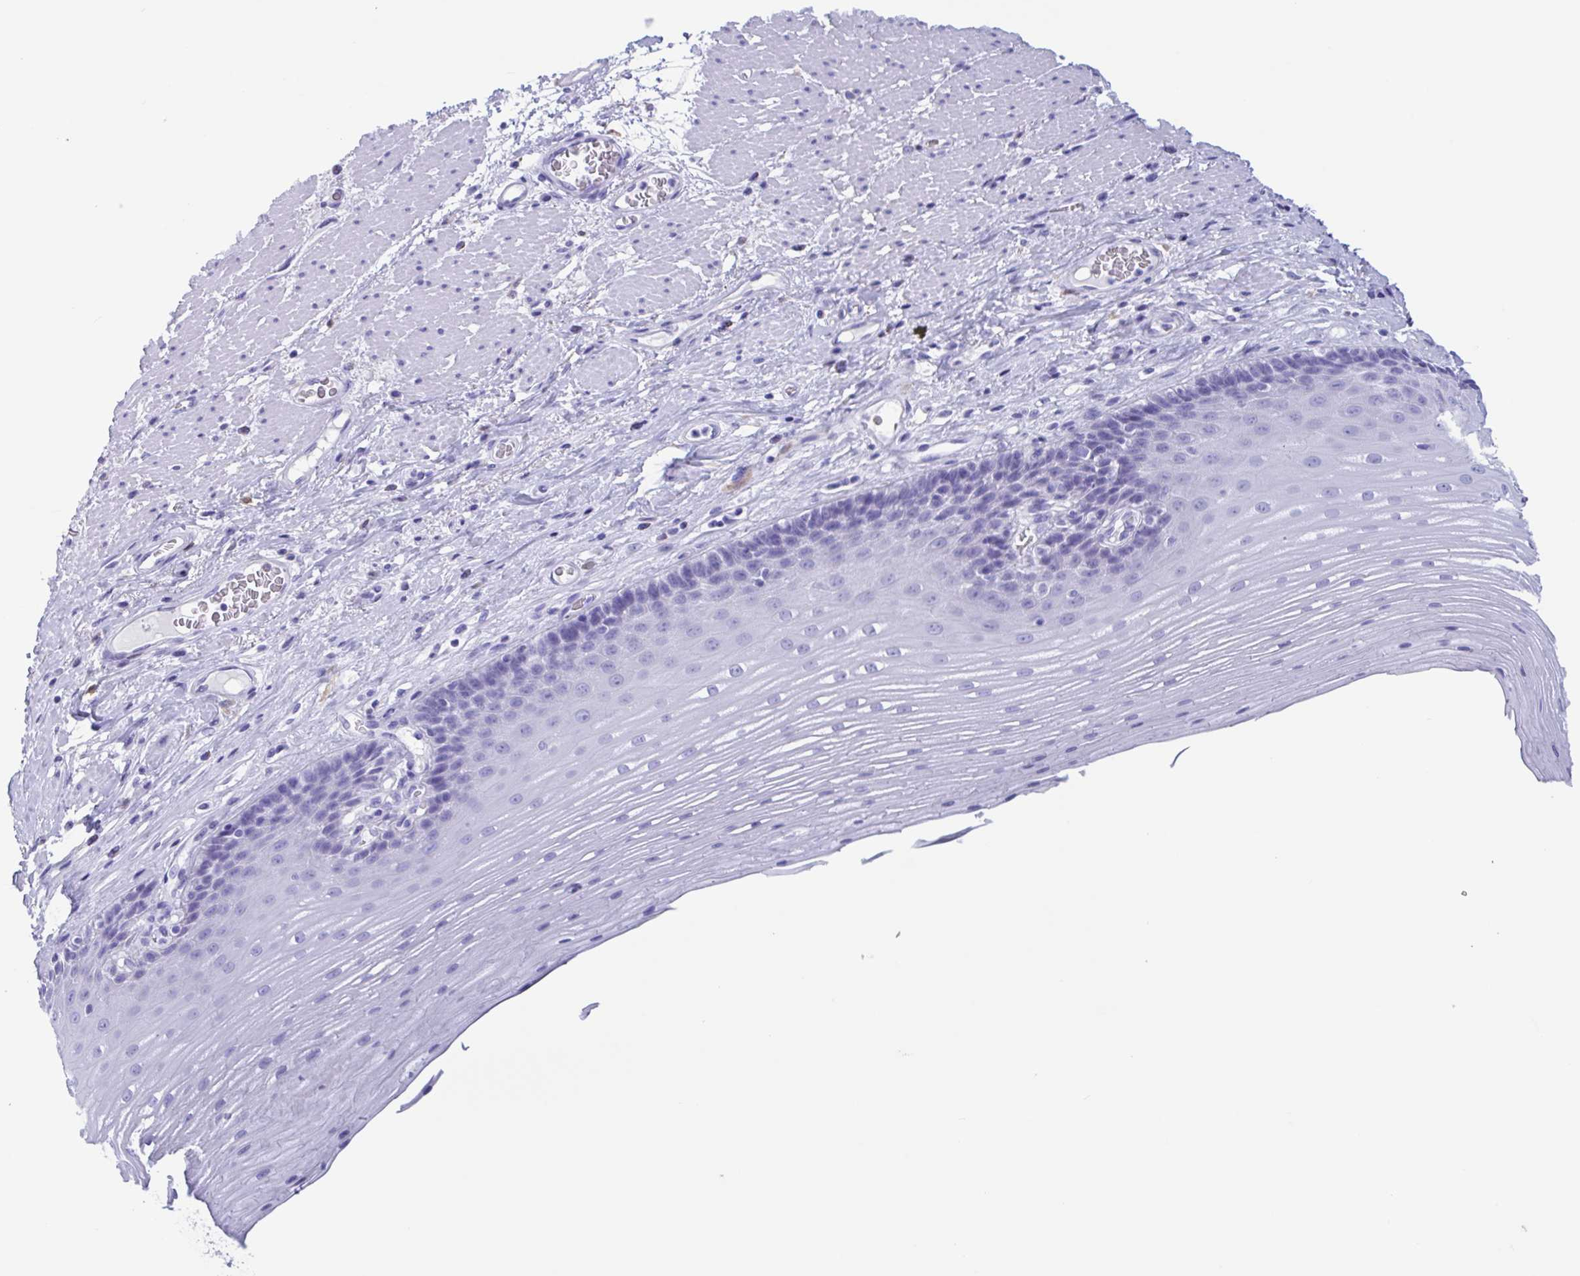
{"staining": {"intensity": "negative", "quantity": "none", "location": "none"}, "tissue": "esophagus", "cell_type": "Squamous epithelial cells", "image_type": "normal", "snomed": [{"axis": "morphology", "description": "Normal tissue, NOS"}, {"axis": "topography", "description": "Esophagus"}], "caption": "An immunohistochemistry image of unremarkable esophagus is shown. There is no staining in squamous epithelial cells of esophagus. (DAB (3,3'-diaminobenzidine) immunohistochemistry visualized using brightfield microscopy, high magnification).", "gene": "ZNF850", "patient": {"sex": "male", "age": 62}}